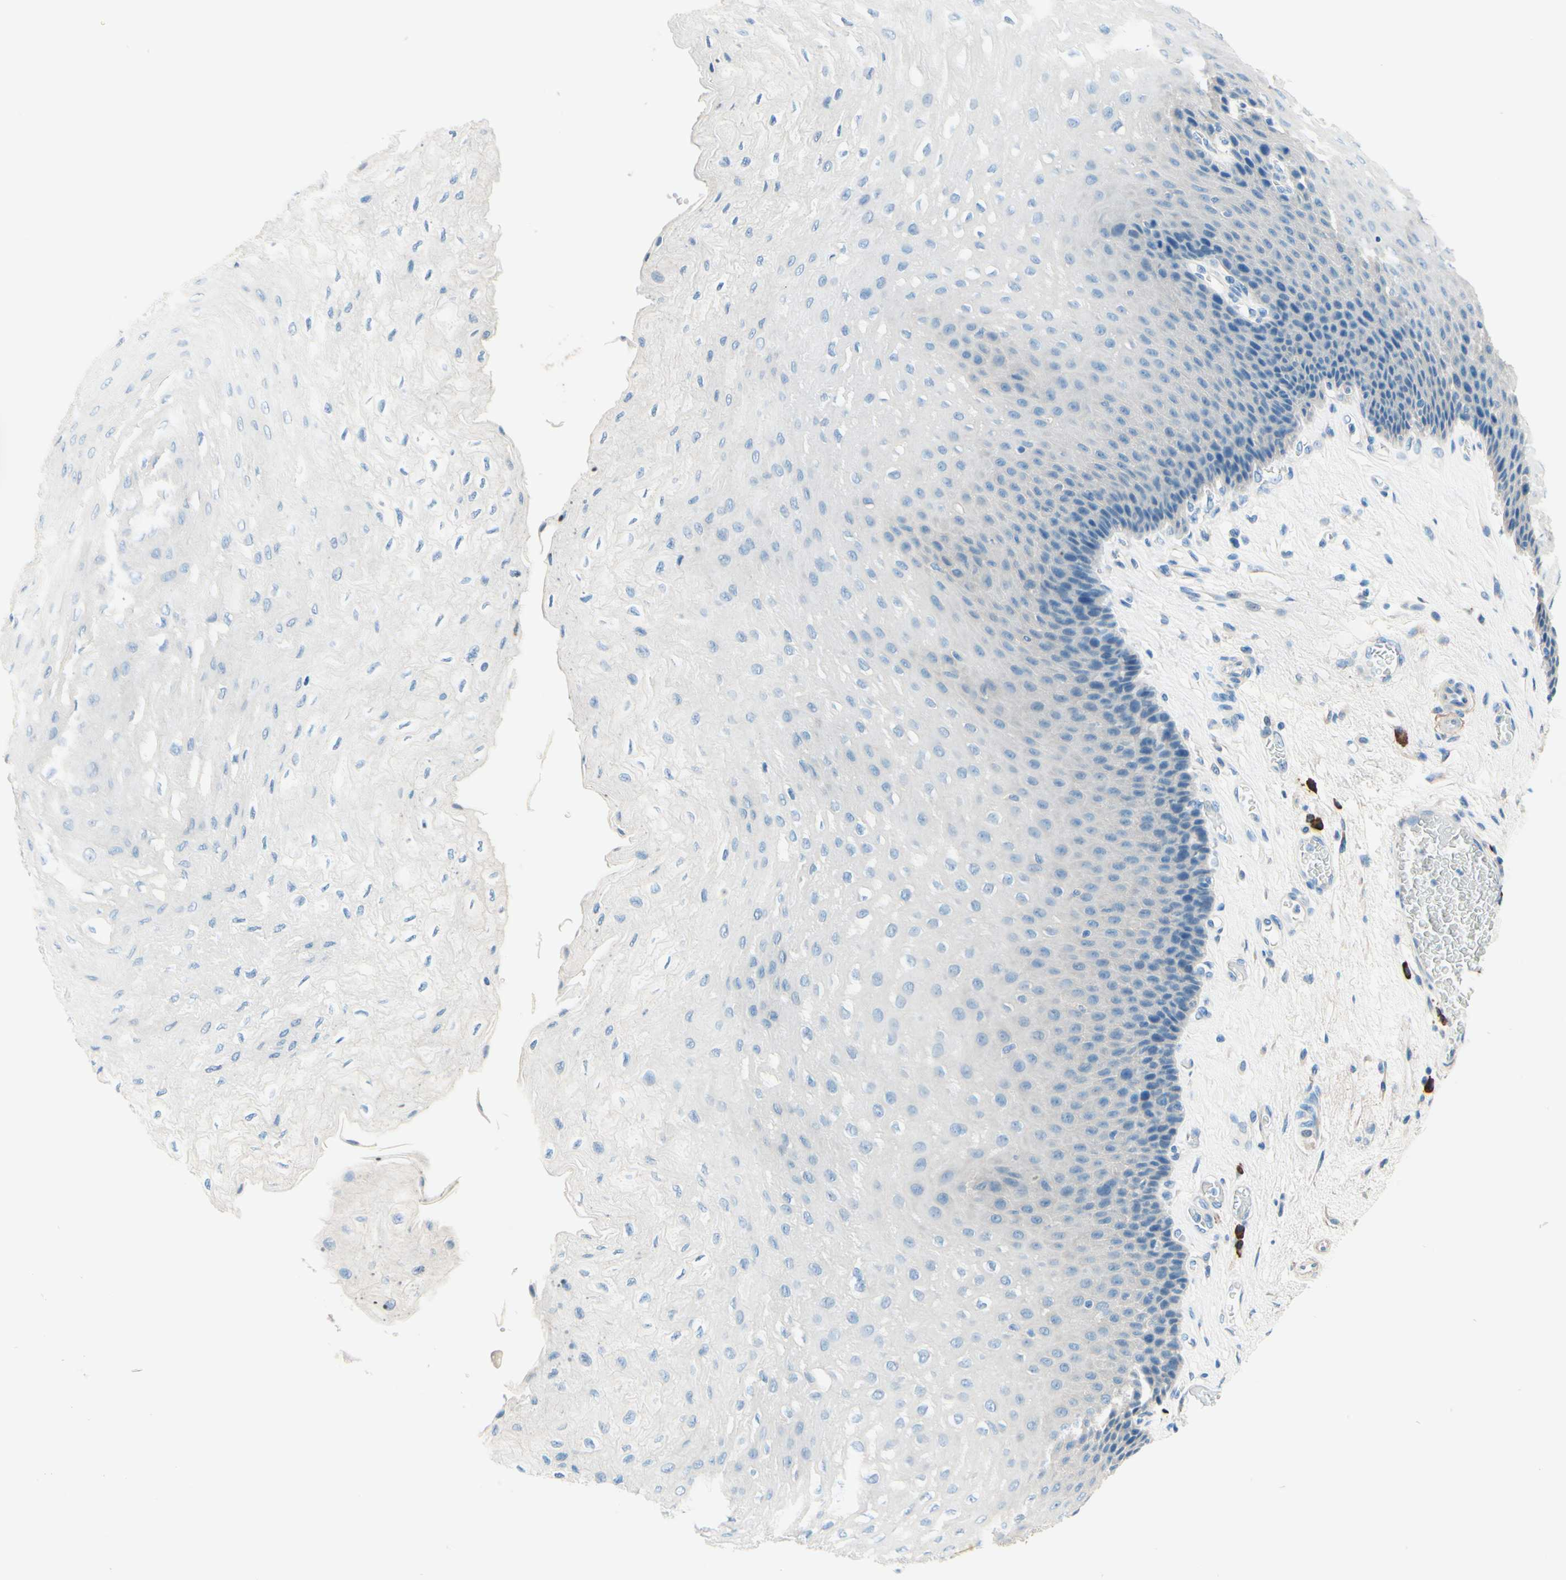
{"staining": {"intensity": "negative", "quantity": "none", "location": "none"}, "tissue": "esophagus", "cell_type": "Squamous epithelial cells", "image_type": "normal", "snomed": [{"axis": "morphology", "description": "Normal tissue, NOS"}, {"axis": "topography", "description": "Esophagus"}], "caption": "DAB (3,3'-diaminobenzidine) immunohistochemical staining of benign human esophagus shows no significant positivity in squamous epithelial cells.", "gene": "PASD1", "patient": {"sex": "female", "age": 72}}